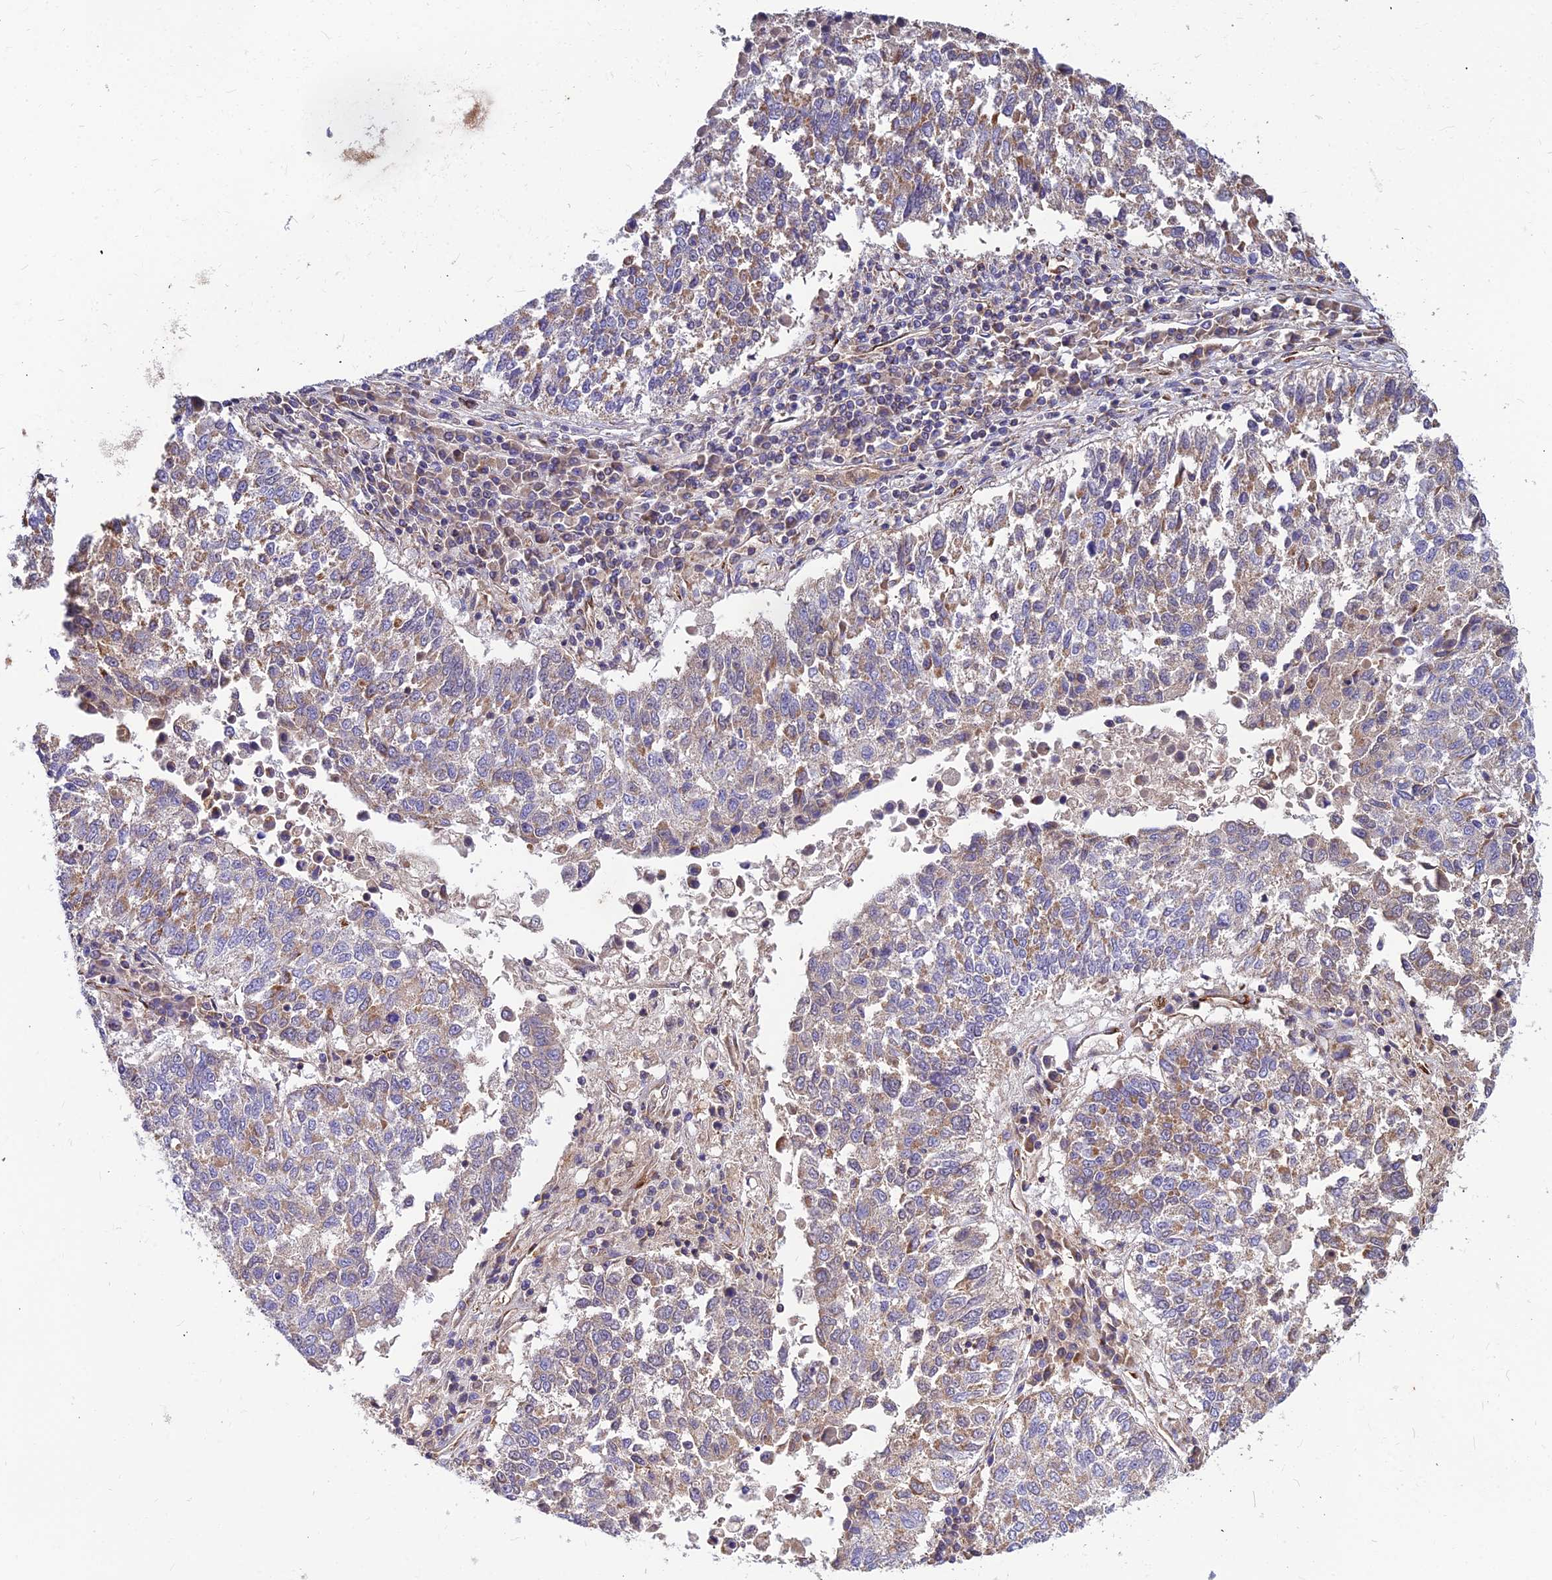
{"staining": {"intensity": "moderate", "quantity": "<25%", "location": "cytoplasmic/membranous"}, "tissue": "lung cancer", "cell_type": "Tumor cells", "image_type": "cancer", "snomed": [{"axis": "morphology", "description": "Squamous cell carcinoma, NOS"}, {"axis": "topography", "description": "Lung"}], "caption": "A brown stain labels moderate cytoplasmic/membranous expression of a protein in lung squamous cell carcinoma tumor cells.", "gene": "ASPHD1", "patient": {"sex": "male", "age": 73}}